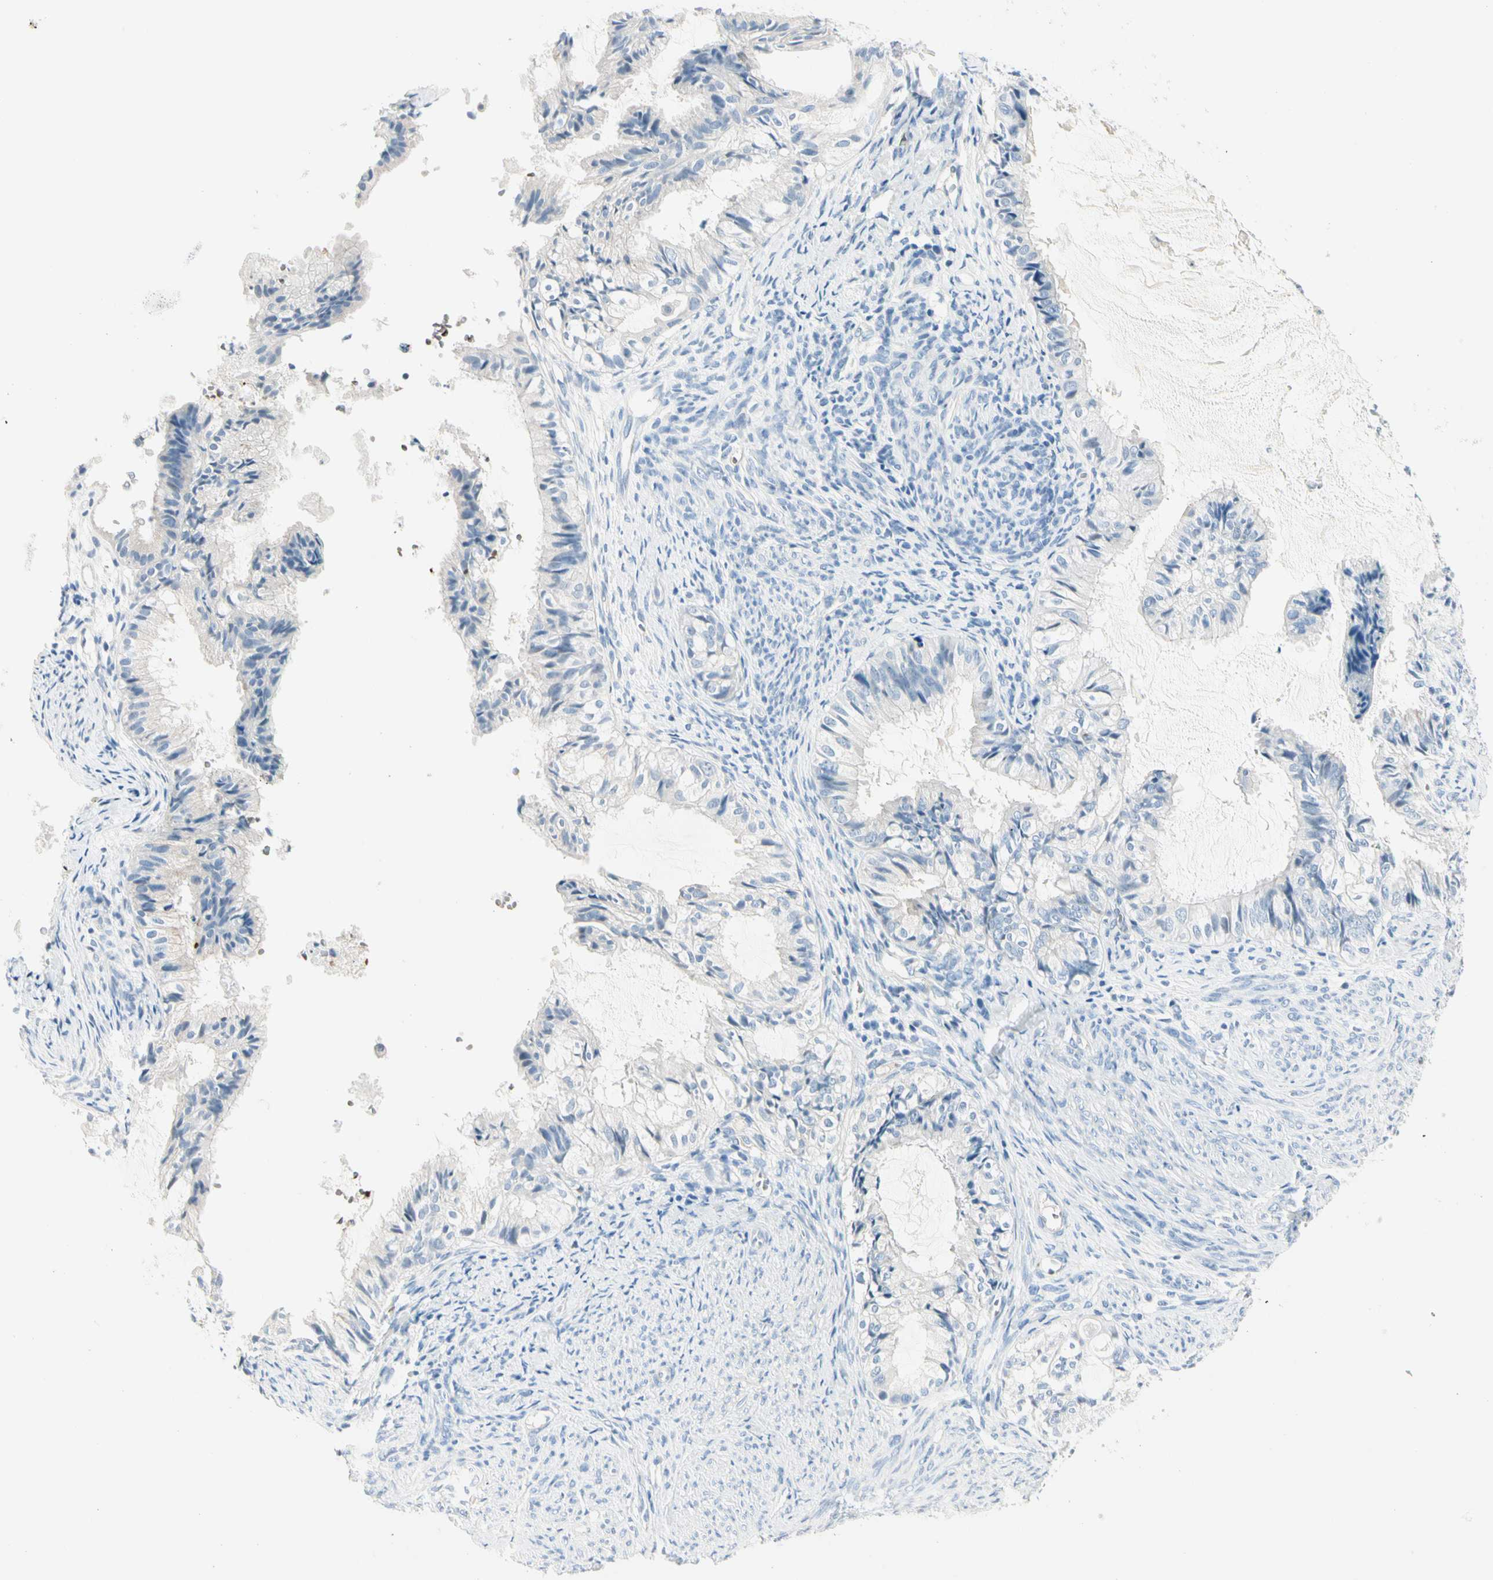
{"staining": {"intensity": "negative", "quantity": "none", "location": "none"}, "tissue": "cervical cancer", "cell_type": "Tumor cells", "image_type": "cancer", "snomed": [{"axis": "morphology", "description": "Normal tissue, NOS"}, {"axis": "morphology", "description": "Adenocarcinoma, NOS"}, {"axis": "topography", "description": "Cervix"}, {"axis": "topography", "description": "Endometrium"}], "caption": "Tumor cells are negative for brown protein staining in cervical adenocarcinoma.", "gene": "CA1", "patient": {"sex": "female", "age": 86}}